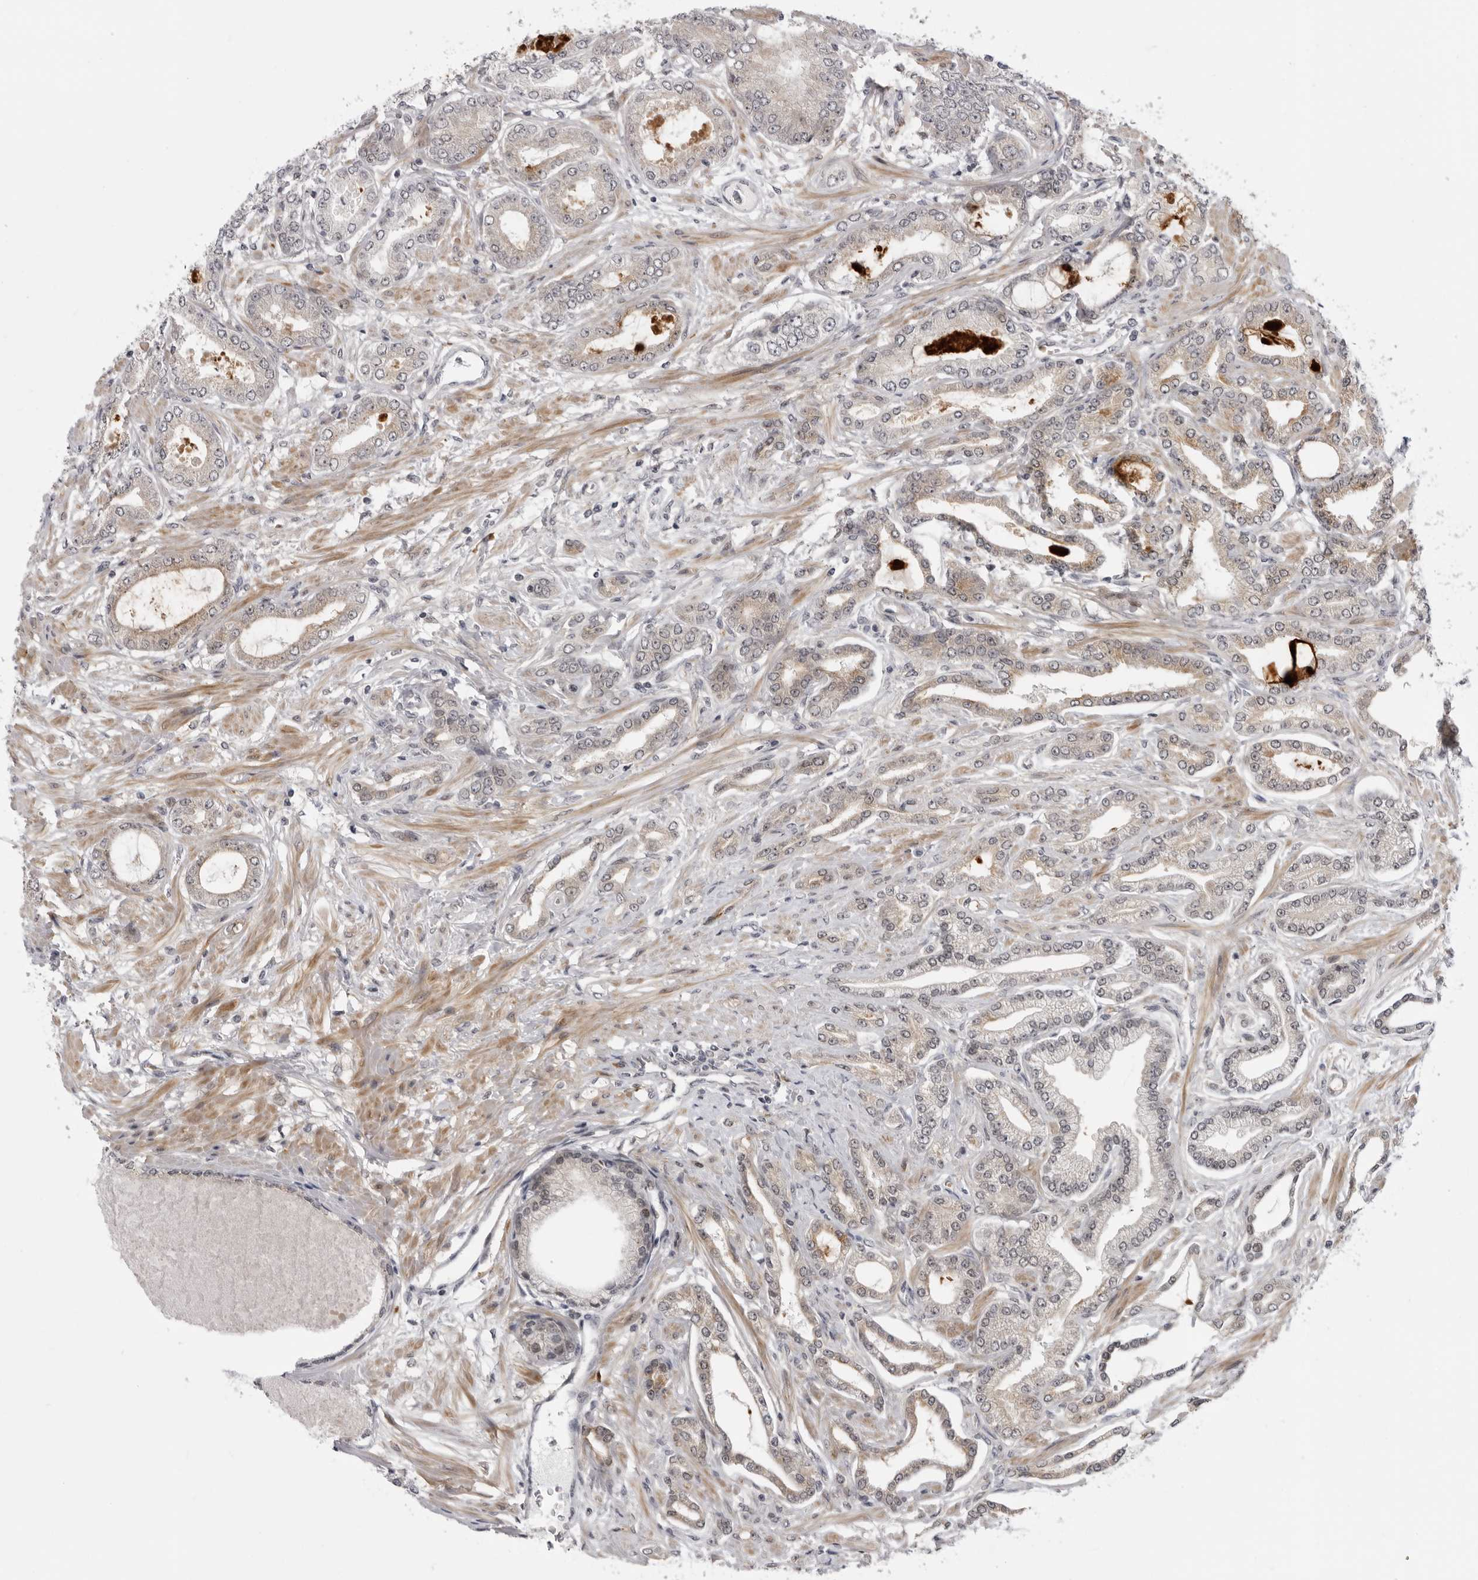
{"staining": {"intensity": "weak", "quantity": ">75%", "location": "nuclear"}, "tissue": "prostate cancer", "cell_type": "Tumor cells", "image_type": "cancer", "snomed": [{"axis": "morphology", "description": "Adenocarcinoma, Low grade"}, {"axis": "topography", "description": "Prostate"}], "caption": "Human prostate cancer stained with a protein marker reveals weak staining in tumor cells.", "gene": "ALPK2", "patient": {"sex": "male", "age": 63}}